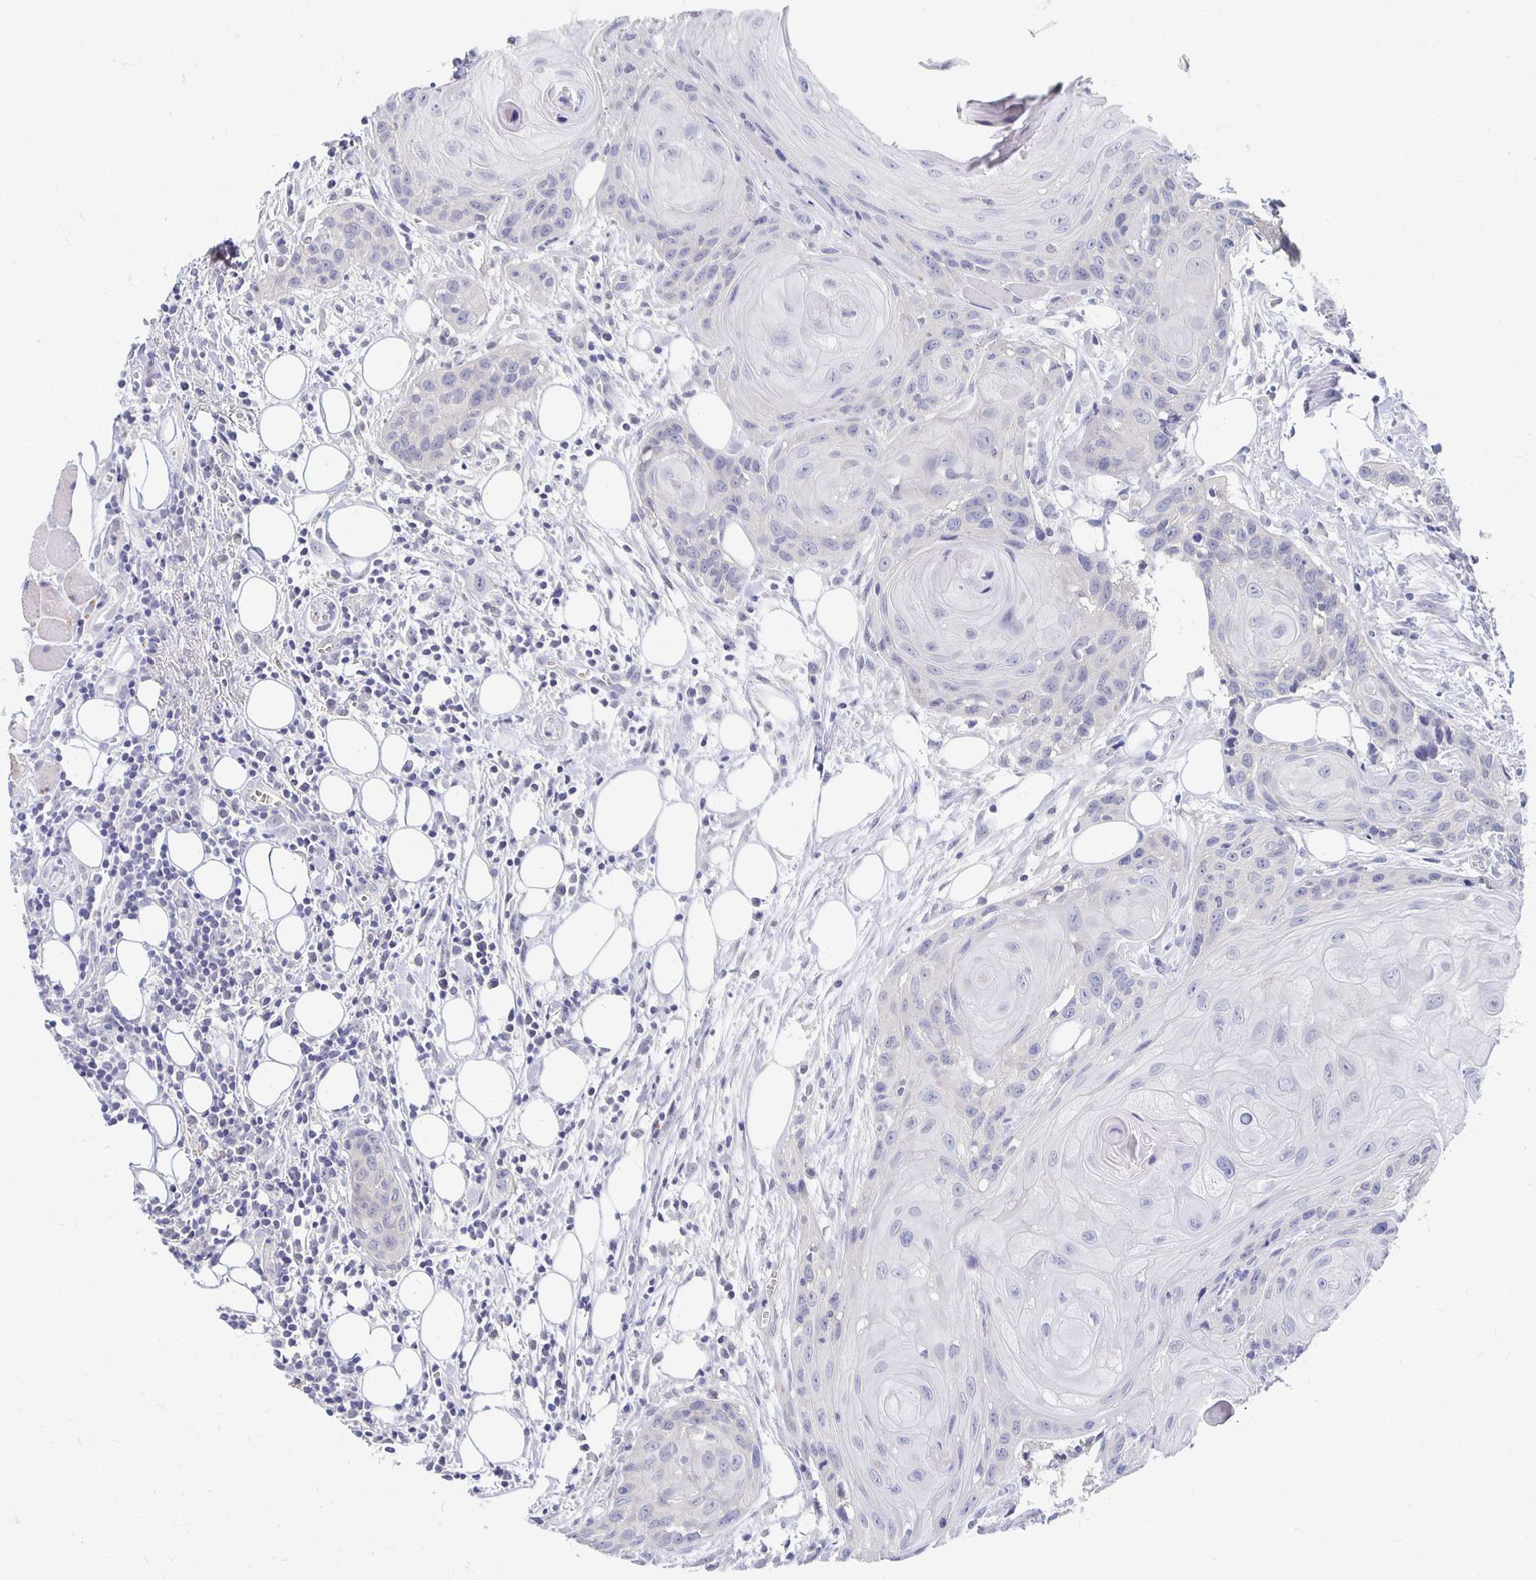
{"staining": {"intensity": "negative", "quantity": "none", "location": "none"}, "tissue": "head and neck cancer", "cell_type": "Tumor cells", "image_type": "cancer", "snomed": [{"axis": "morphology", "description": "Squamous cell carcinoma, NOS"}, {"axis": "topography", "description": "Oral tissue"}, {"axis": "topography", "description": "Head-Neck"}], "caption": "A high-resolution micrograph shows immunohistochemistry staining of squamous cell carcinoma (head and neck), which exhibits no significant positivity in tumor cells.", "gene": "FKRP", "patient": {"sex": "male", "age": 58}}